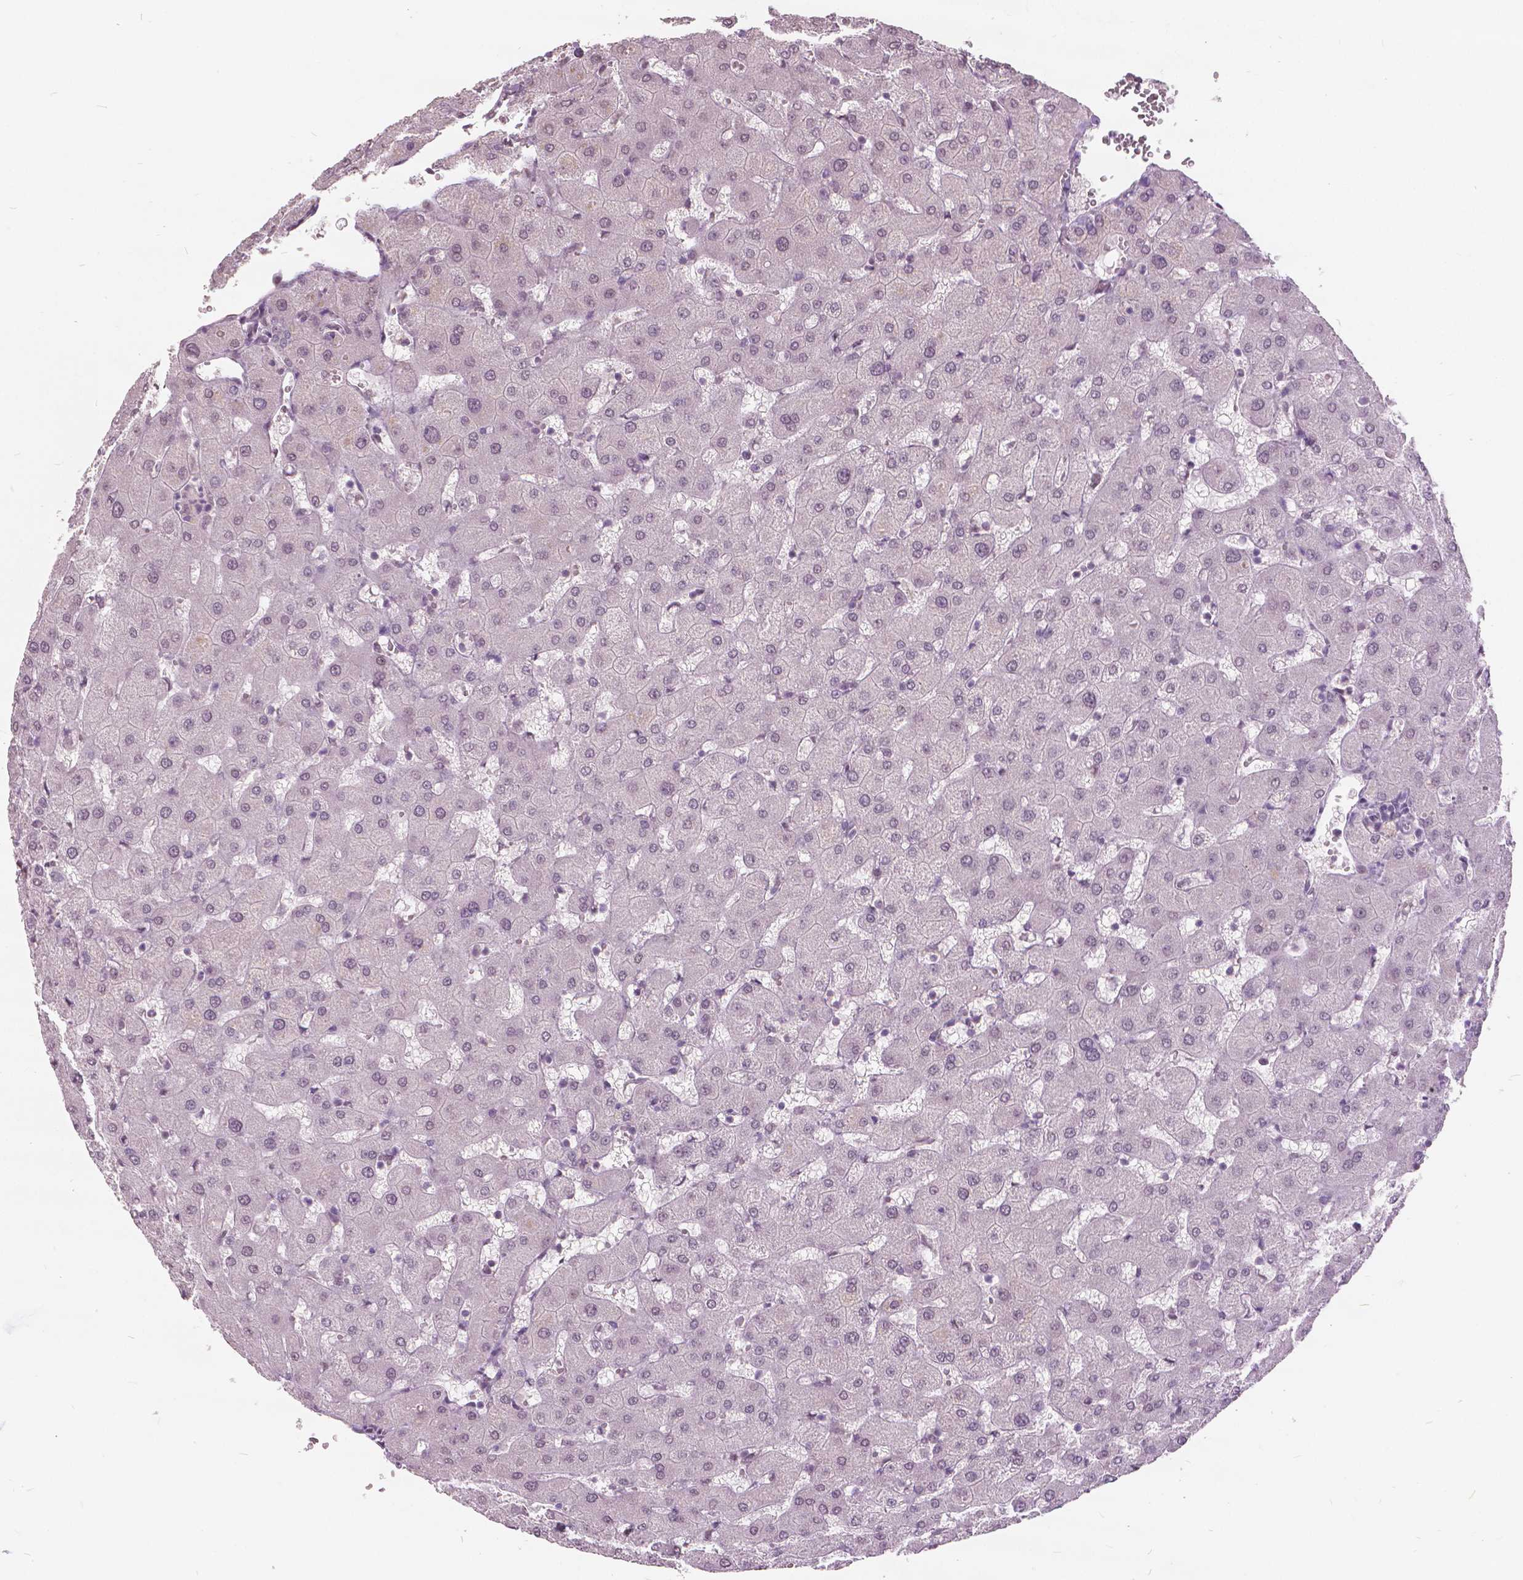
{"staining": {"intensity": "weak", "quantity": "25%-75%", "location": "nuclear"}, "tissue": "liver", "cell_type": "Cholangiocytes", "image_type": "normal", "snomed": [{"axis": "morphology", "description": "Normal tissue, NOS"}, {"axis": "topography", "description": "Liver"}], "caption": "A photomicrograph of liver stained for a protein shows weak nuclear brown staining in cholangiocytes. The staining was performed using DAB (3,3'-diaminobenzidine), with brown indicating positive protein expression. Nuclei are stained blue with hematoxylin.", "gene": "HOXA10", "patient": {"sex": "female", "age": 63}}